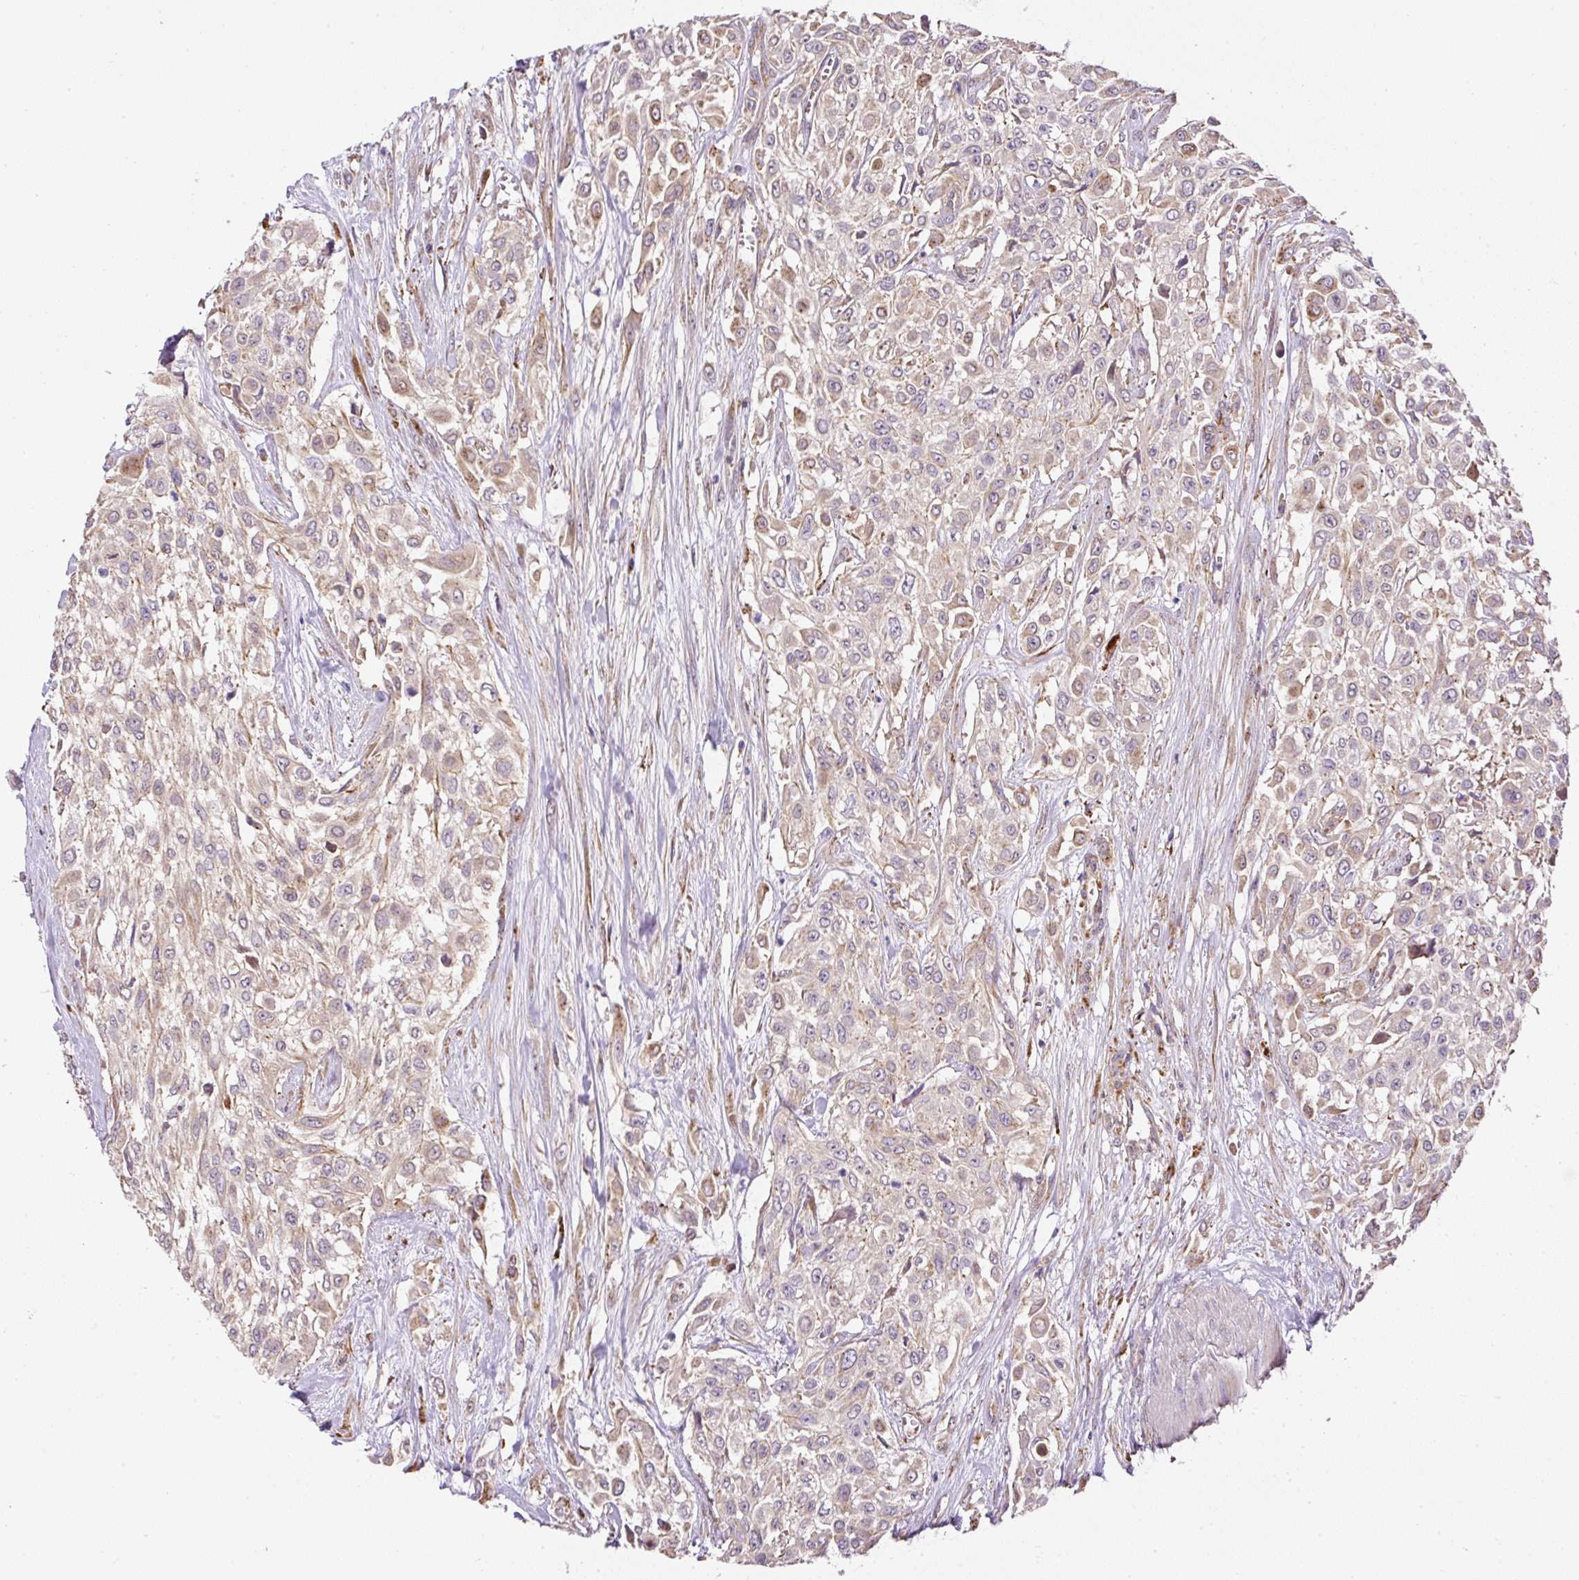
{"staining": {"intensity": "weak", "quantity": ">75%", "location": "cytoplasmic/membranous"}, "tissue": "urothelial cancer", "cell_type": "Tumor cells", "image_type": "cancer", "snomed": [{"axis": "morphology", "description": "Urothelial carcinoma, High grade"}, {"axis": "topography", "description": "Urinary bladder"}], "caption": "The immunohistochemical stain shows weak cytoplasmic/membranous expression in tumor cells of urothelial cancer tissue. Immunohistochemistry stains the protein in brown and the nuclei are stained blue.", "gene": "RNF170", "patient": {"sex": "male", "age": 57}}